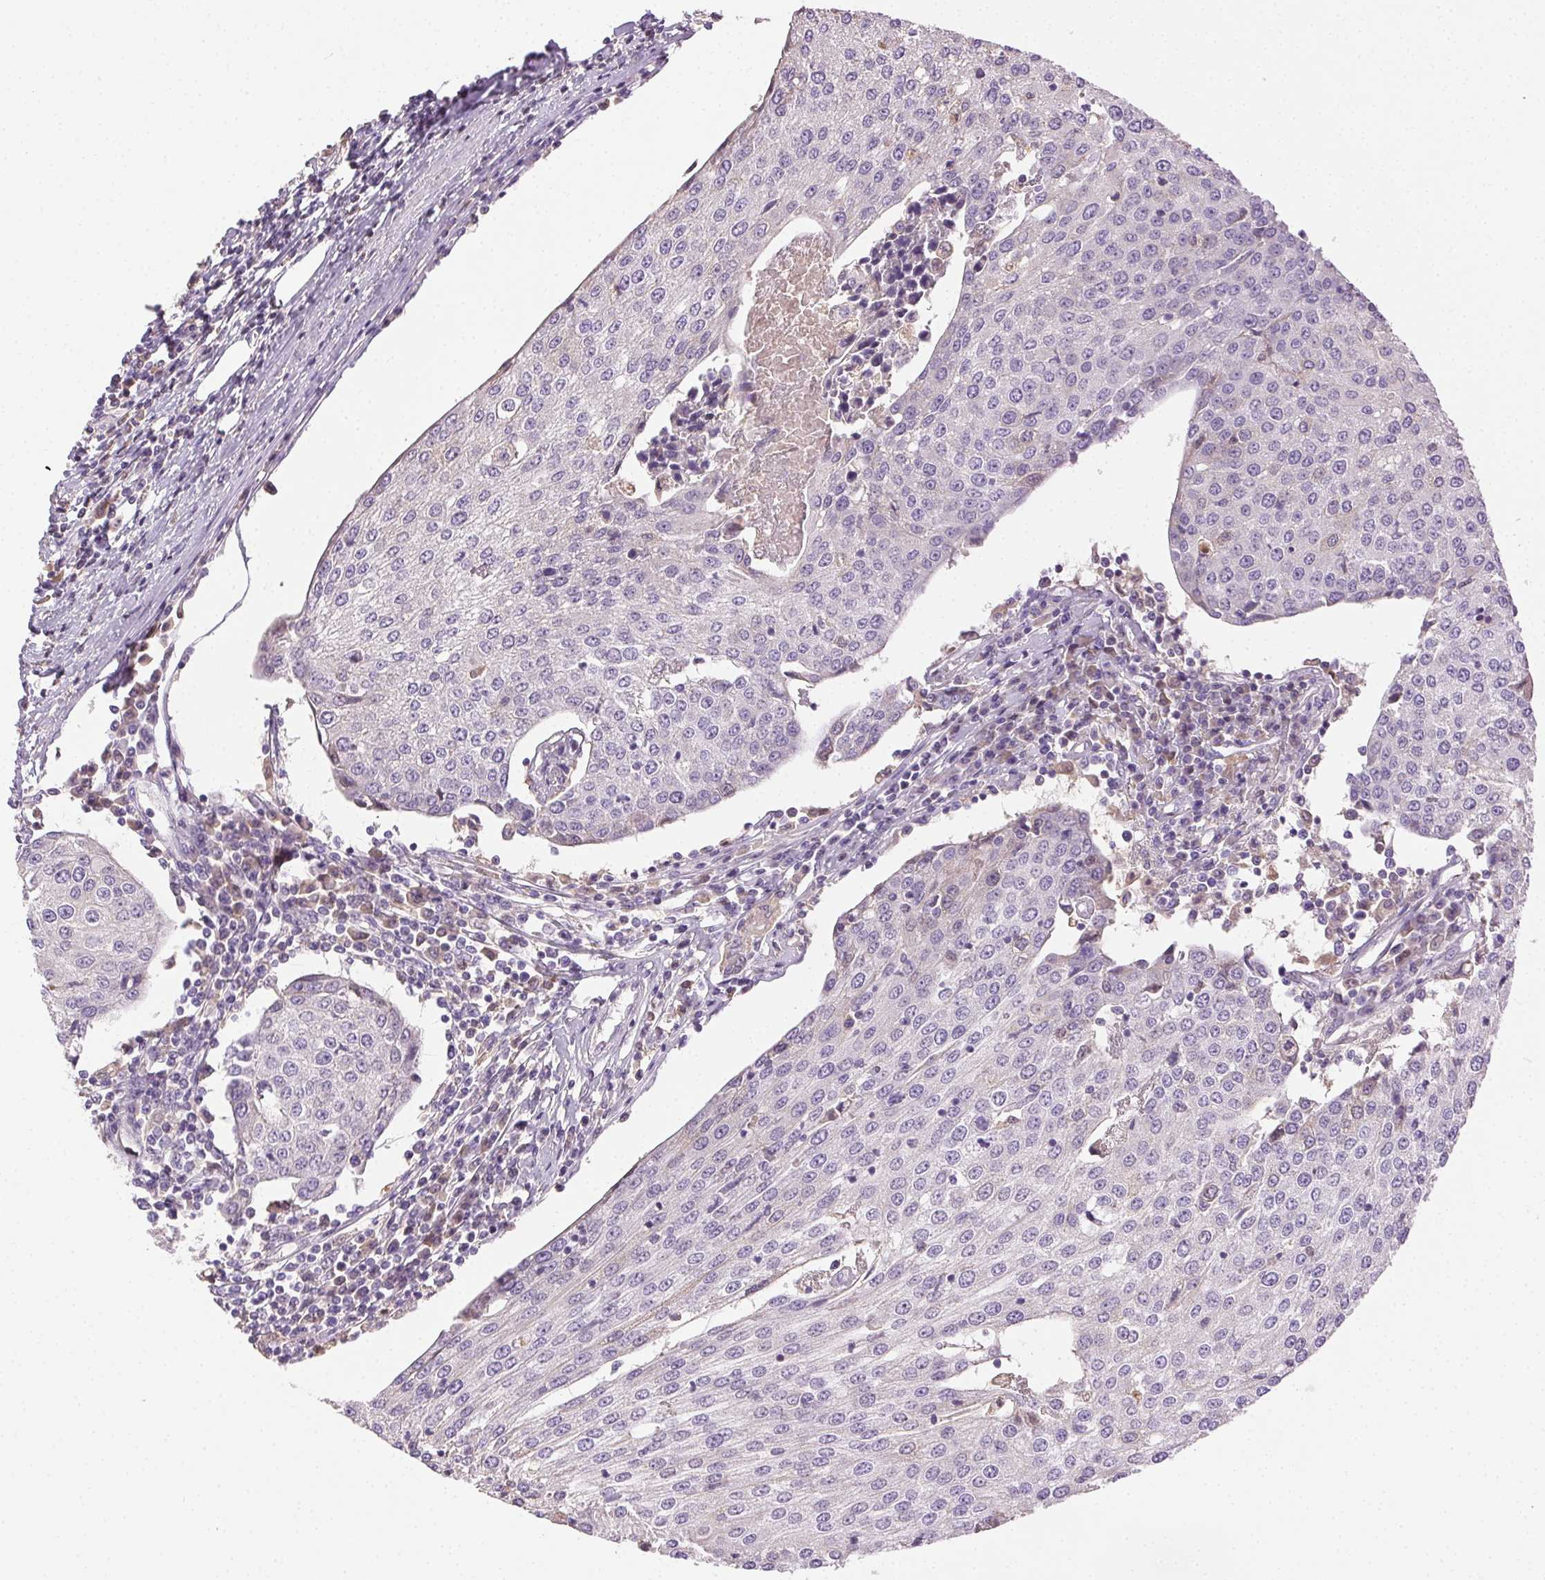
{"staining": {"intensity": "negative", "quantity": "none", "location": "none"}, "tissue": "urothelial cancer", "cell_type": "Tumor cells", "image_type": "cancer", "snomed": [{"axis": "morphology", "description": "Urothelial carcinoma, High grade"}, {"axis": "topography", "description": "Urinary bladder"}], "caption": "Tumor cells are negative for brown protein staining in urothelial cancer.", "gene": "BPIFB2", "patient": {"sex": "female", "age": 85}}